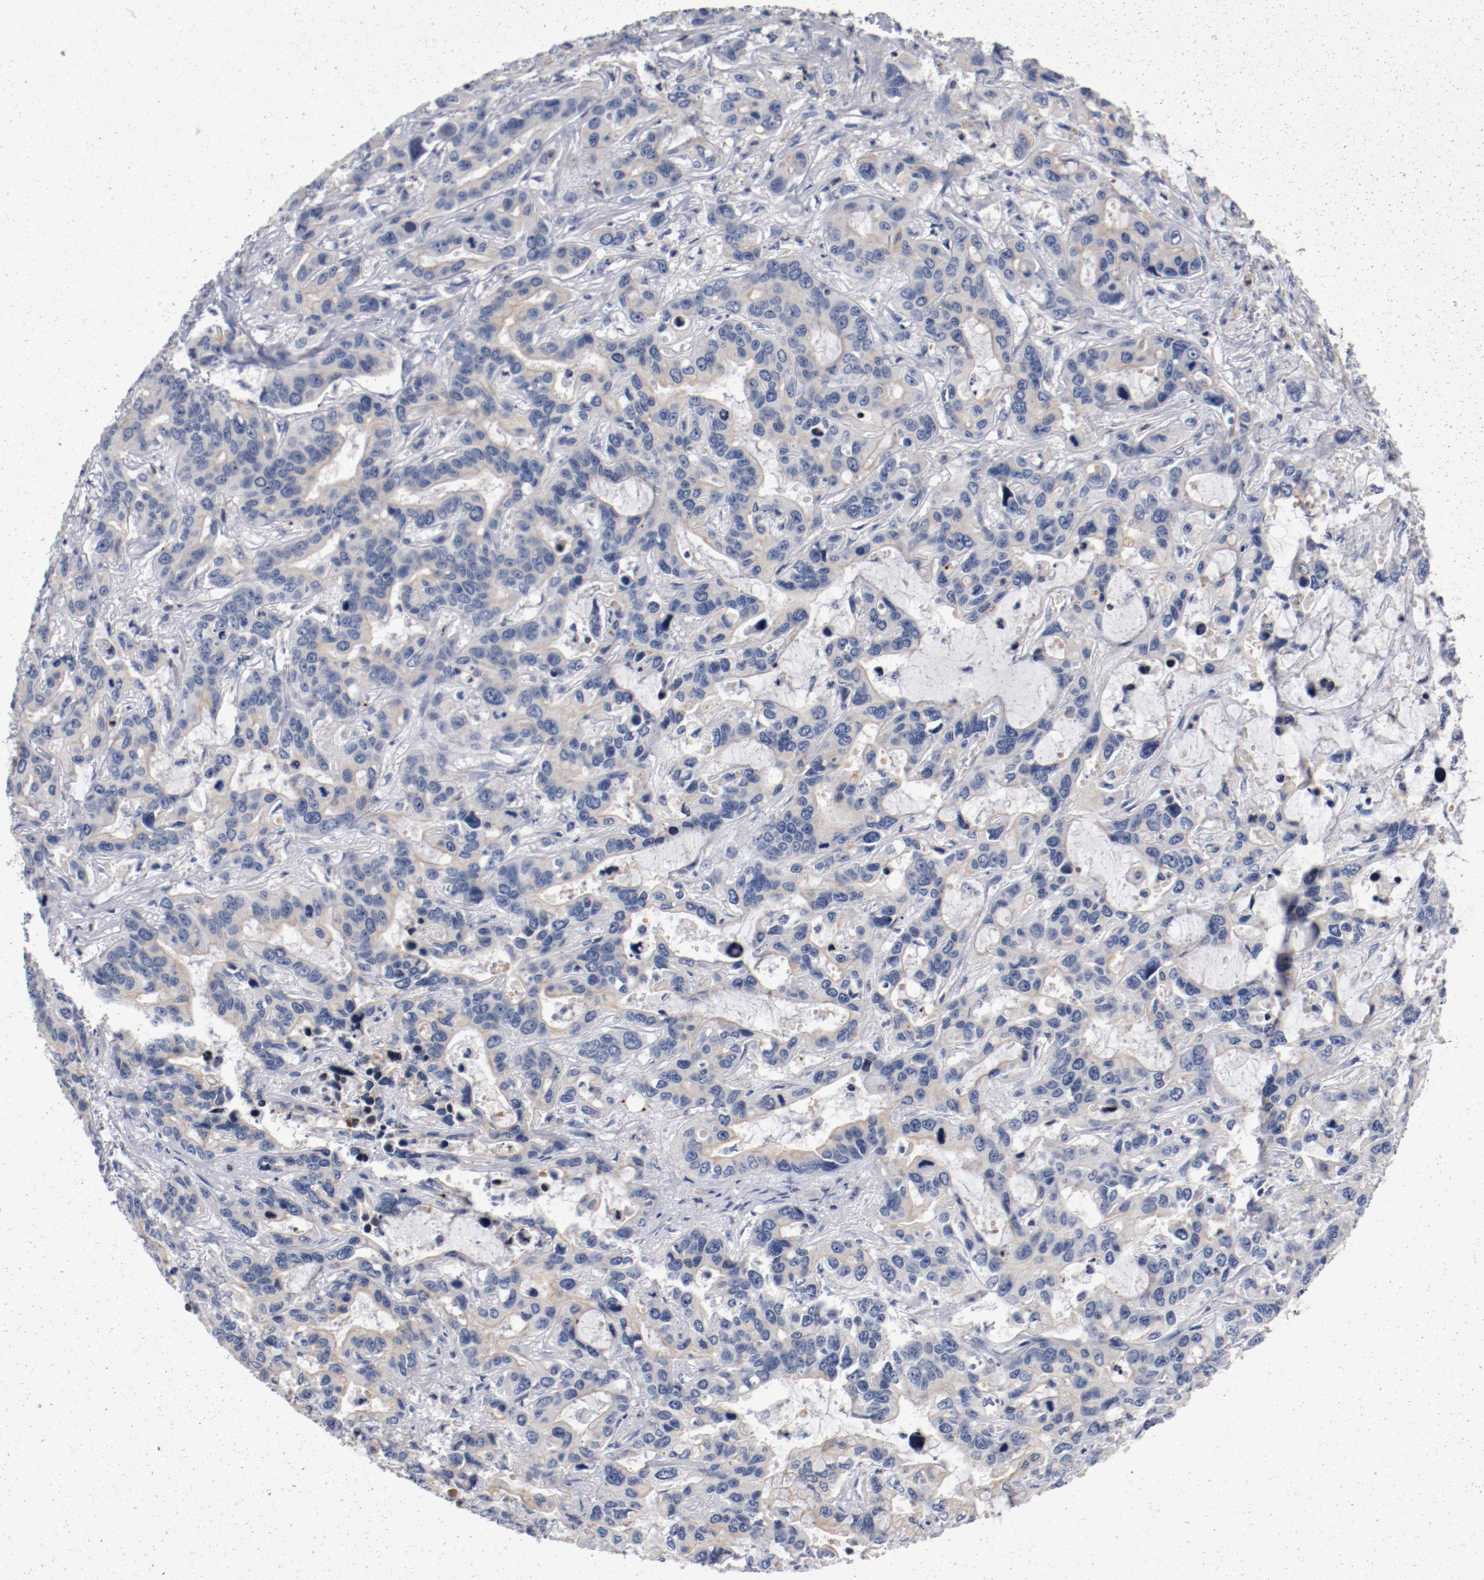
{"staining": {"intensity": "negative", "quantity": "none", "location": "none"}, "tissue": "liver cancer", "cell_type": "Tumor cells", "image_type": "cancer", "snomed": [{"axis": "morphology", "description": "Cholangiocarcinoma"}, {"axis": "topography", "description": "Liver"}], "caption": "Human liver cholangiocarcinoma stained for a protein using immunohistochemistry (IHC) exhibits no staining in tumor cells.", "gene": "PIM1", "patient": {"sex": "female", "age": 65}}